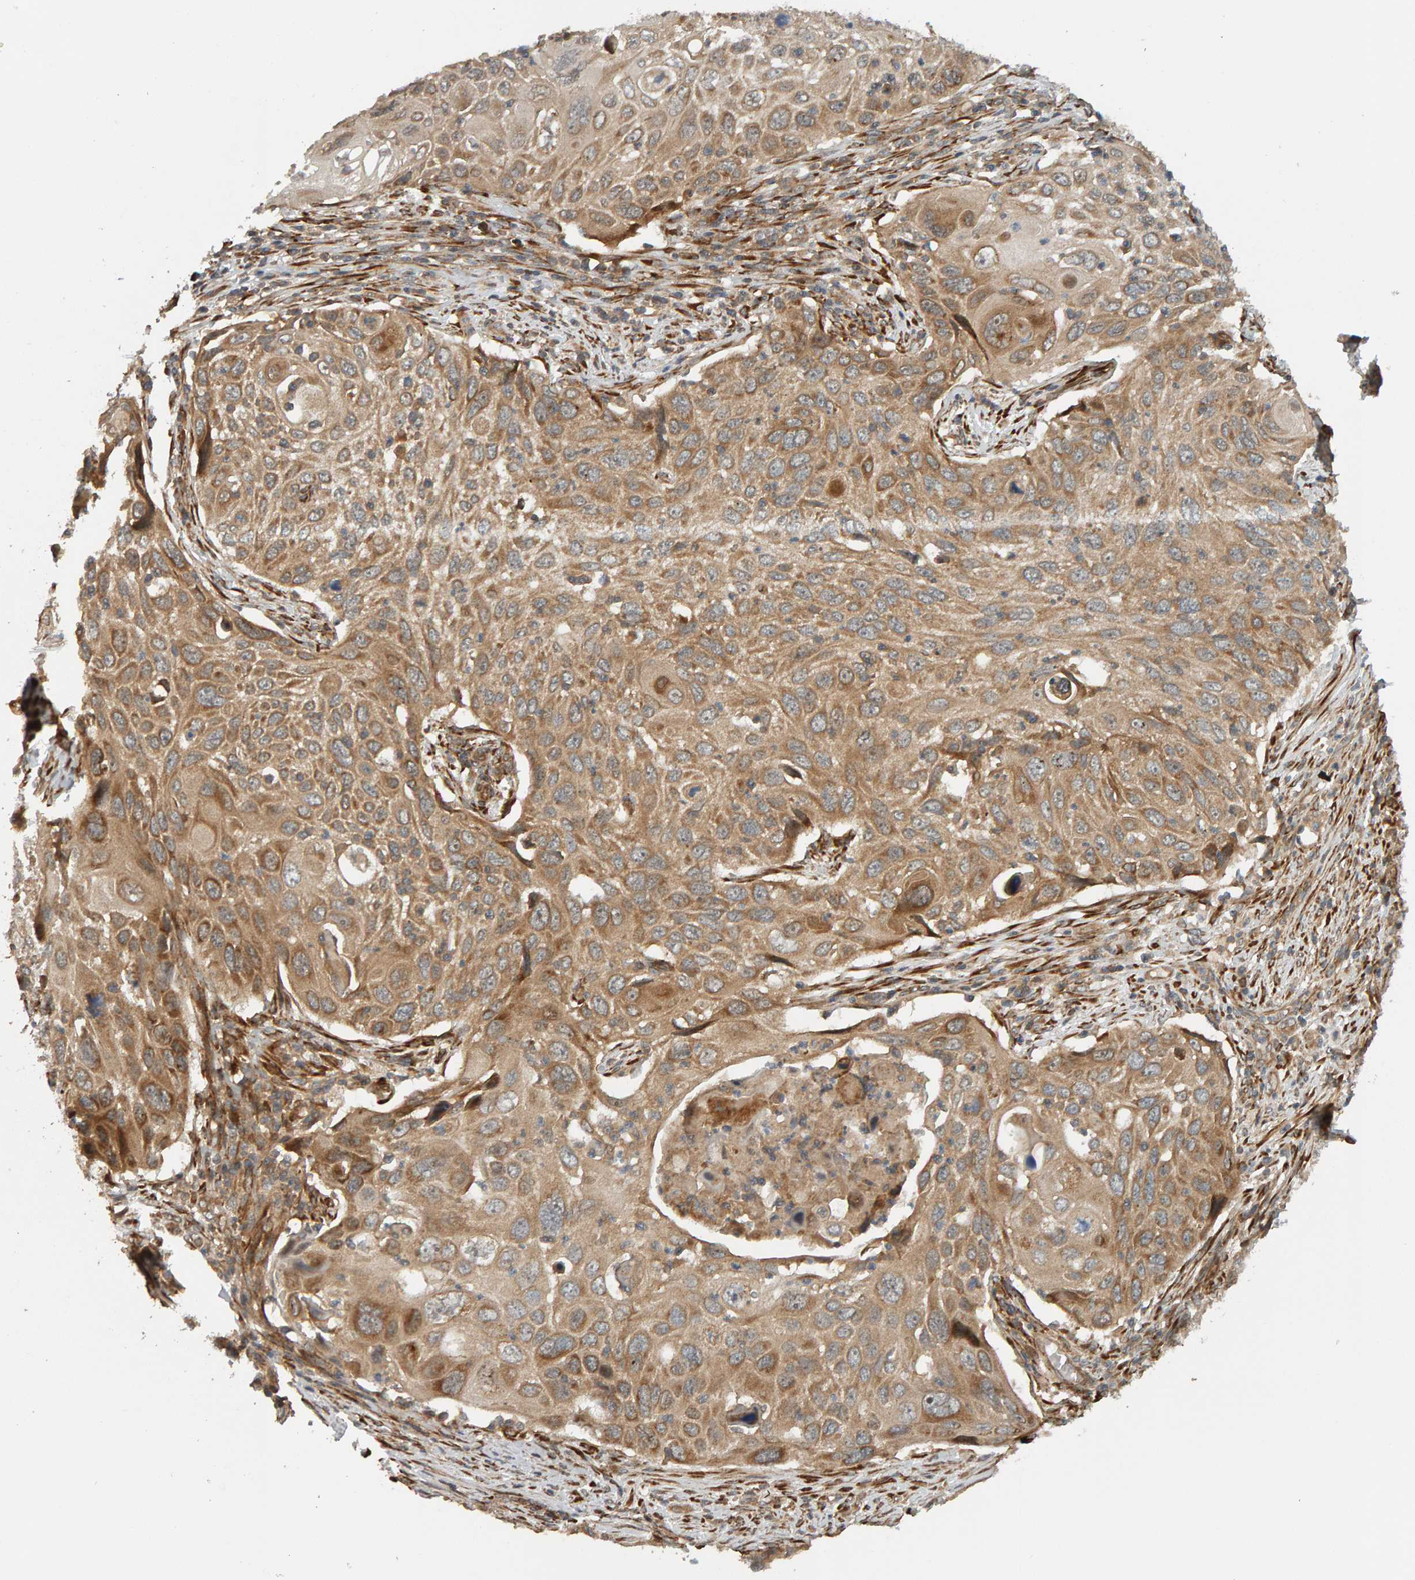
{"staining": {"intensity": "moderate", "quantity": ">75%", "location": "cytoplasmic/membranous"}, "tissue": "cervical cancer", "cell_type": "Tumor cells", "image_type": "cancer", "snomed": [{"axis": "morphology", "description": "Squamous cell carcinoma, NOS"}, {"axis": "topography", "description": "Cervix"}], "caption": "The image reveals staining of squamous cell carcinoma (cervical), revealing moderate cytoplasmic/membranous protein expression (brown color) within tumor cells. Ihc stains the protein in brown and the nuclei are stained blue.", "gene": "ZFAND1", "patient": {"sex": "female", "age": 70}}